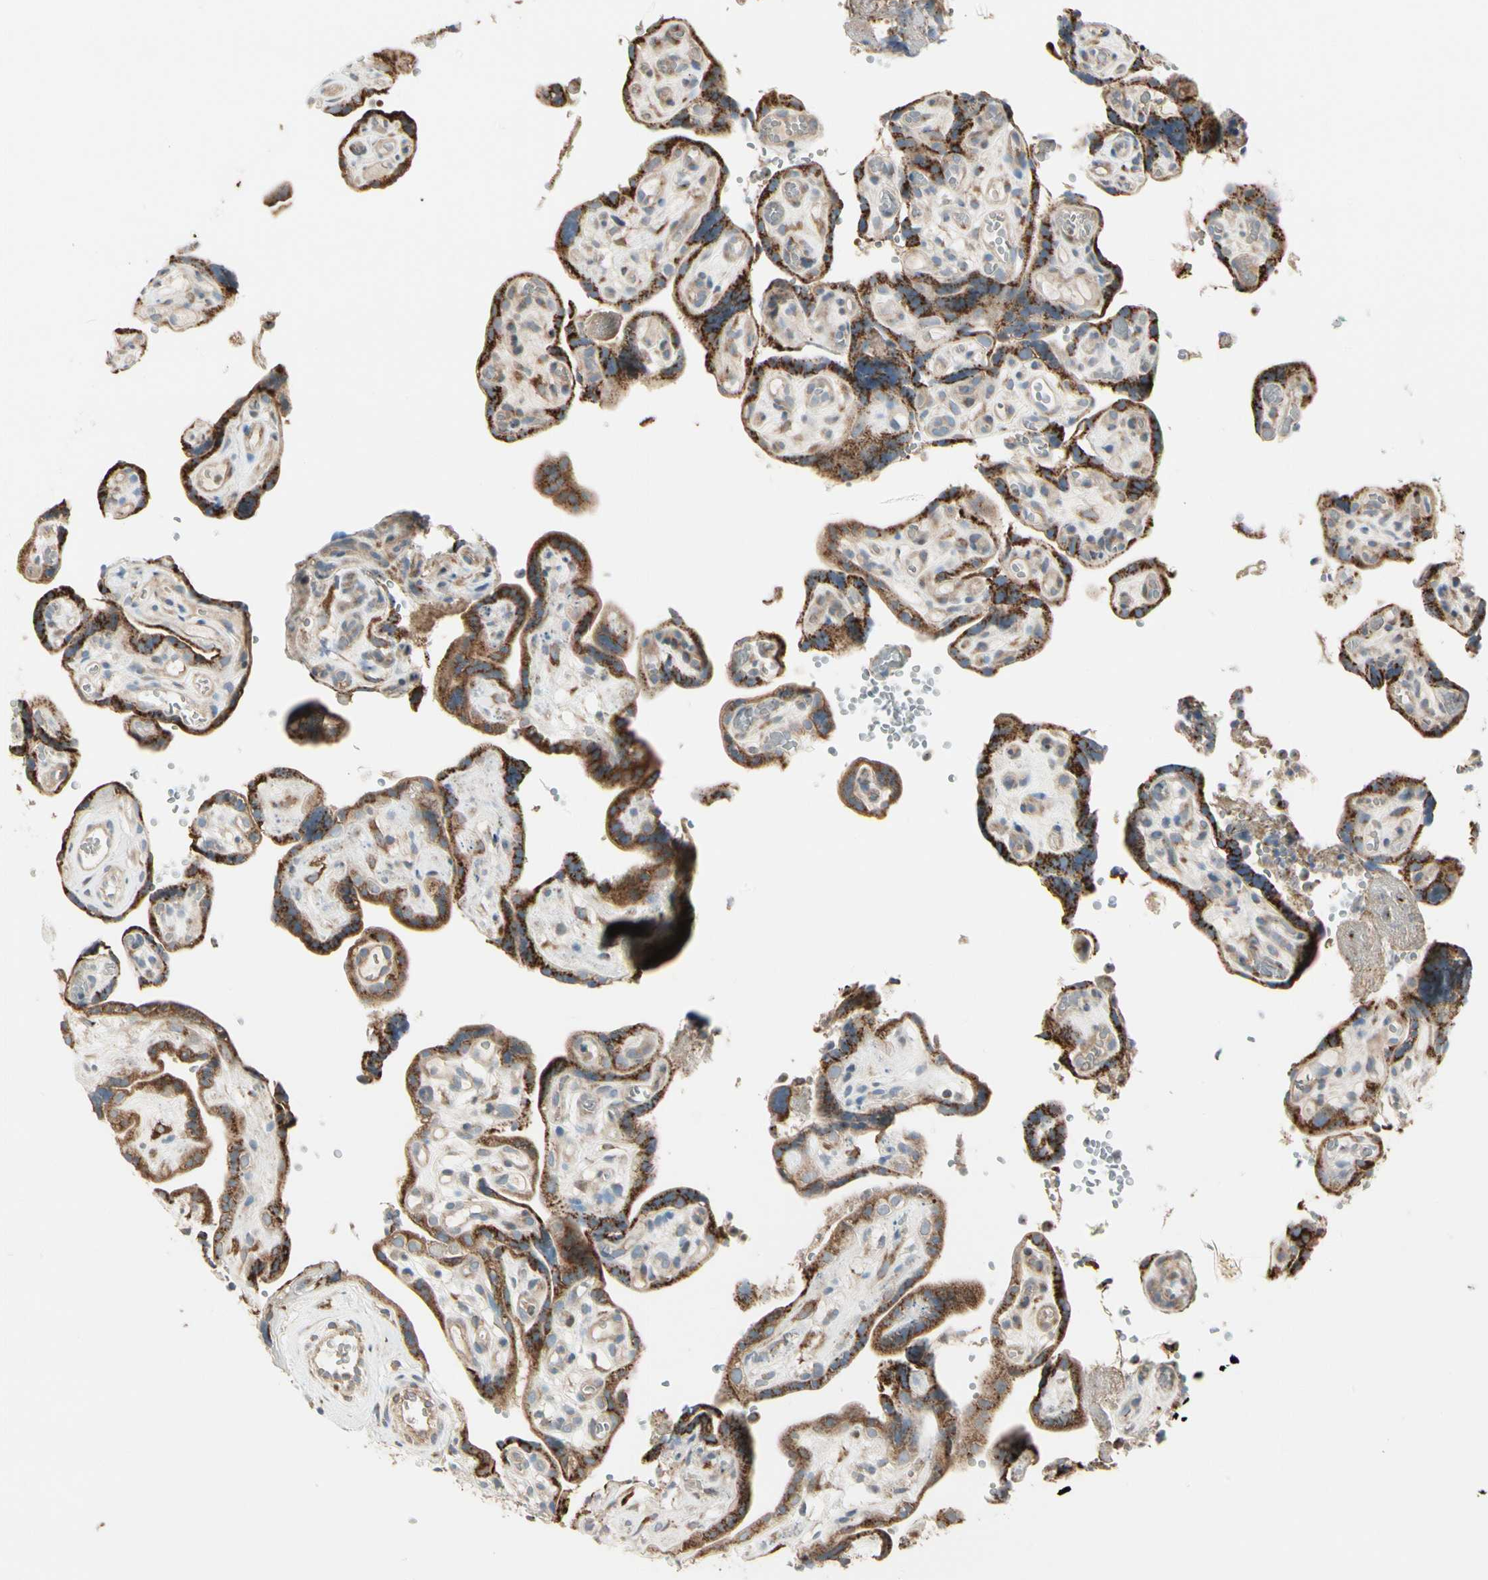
{"staining": {"intensity": "weak", "quantity": ">75%", "location": "cytoplasmic/membranous"}, "tissue": "placenta", "cell_type": "Decidual cells", "image_type": "normal", "snomed": [{"axis": "morphology", "description": "Normal tissue, NOS"}, {"axis": "topography", "description": "Placenta"}], "caption": "Decidual cells show low levels of weak cytoplasmic/membranous expression in approximately >75% of cells in unremarkable human placenta. (Stains: DAB in brown, nuclei in blue, Microscopy: brightfield microscopy at high magnification).", "gene": "NUCB2", "patient": {"sex": "female", "age": 30}}